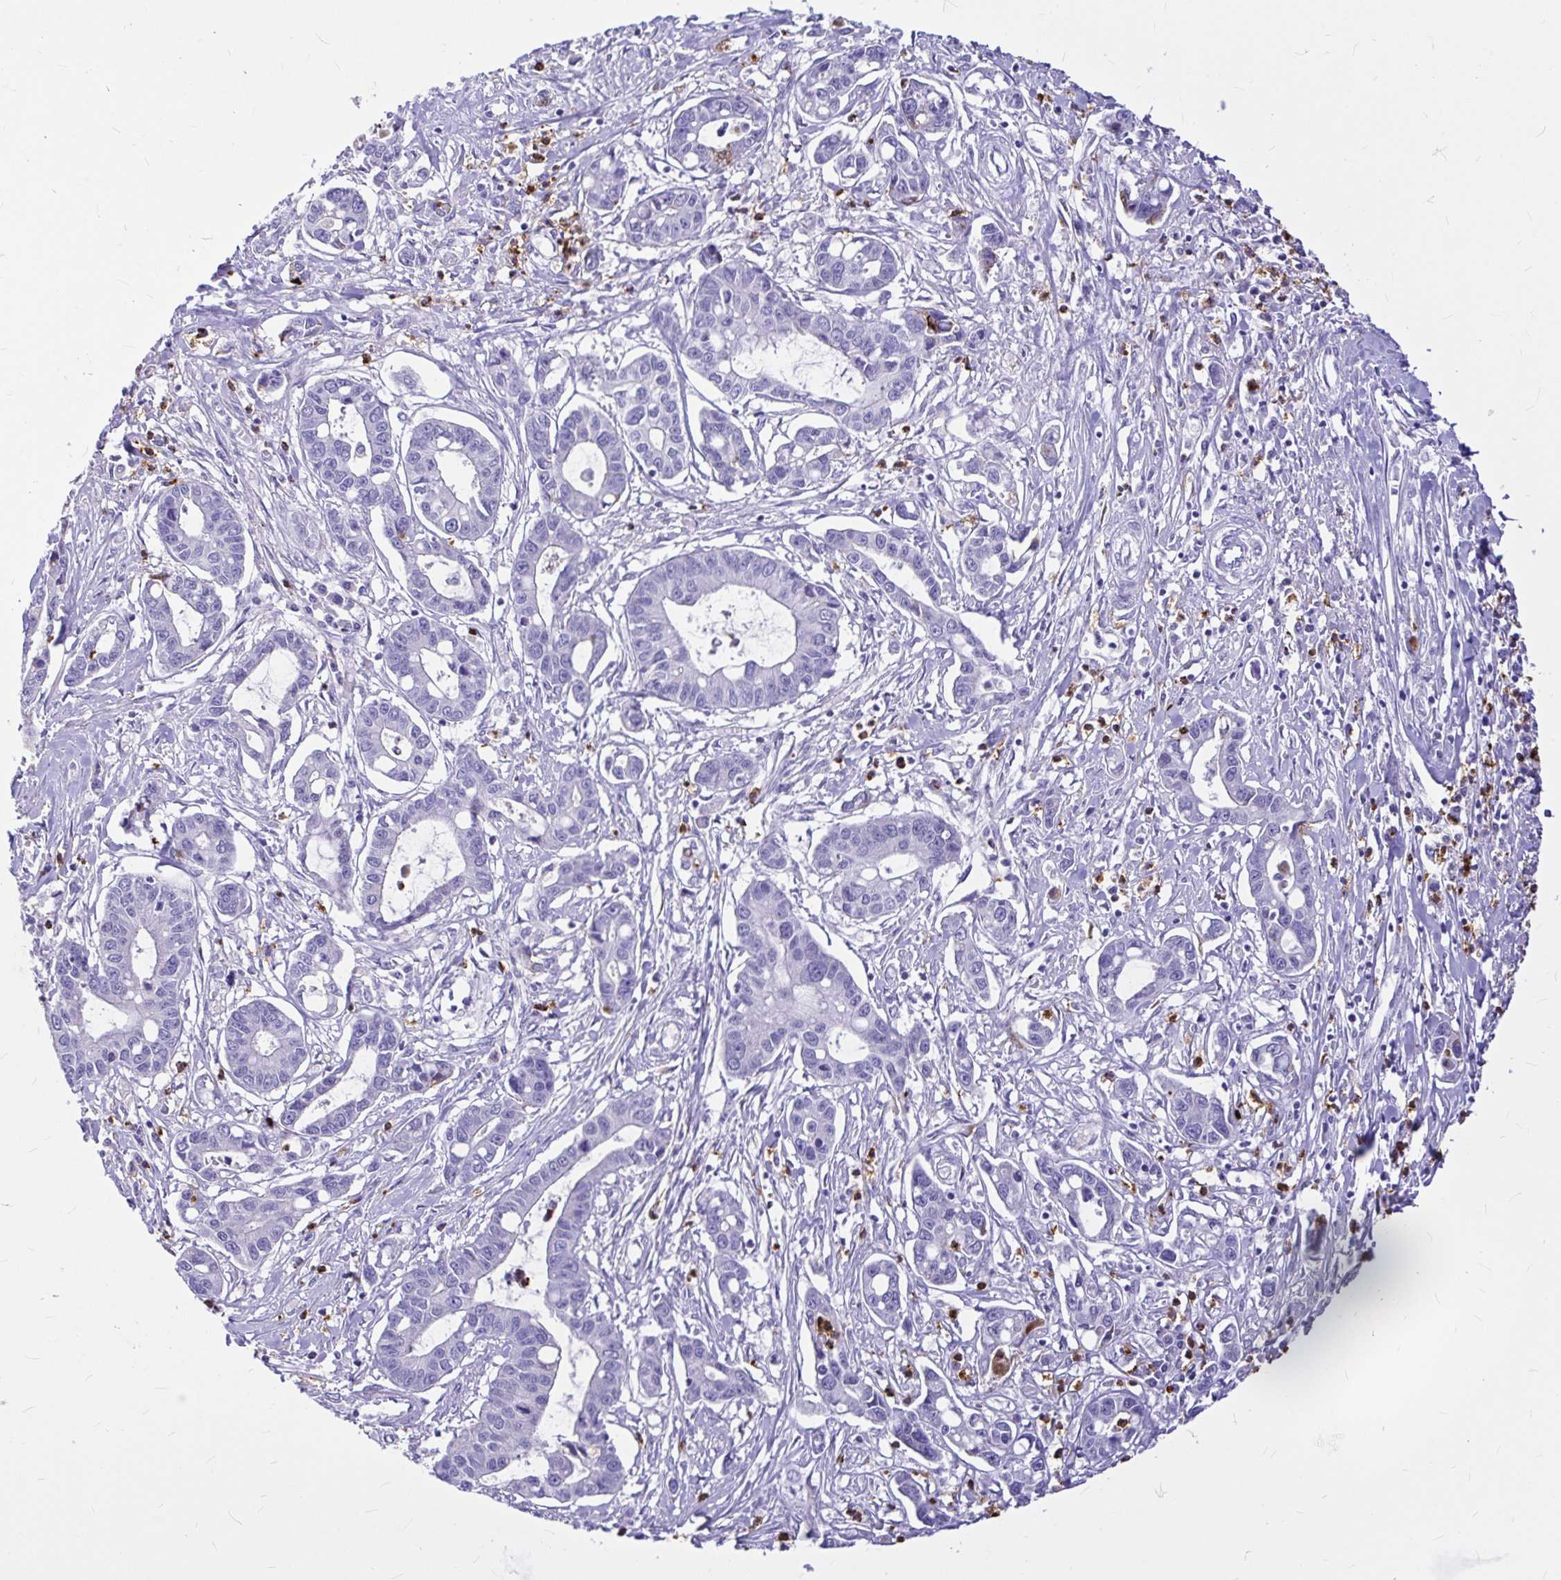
{"staining": {"intensity": "negative", "quantity": "none", "location": "none"}, "tissue": "liver cancer", "cell_type": "Tumor cells", "image_type": "cancer", "snomed": [{"axis": "morphology", "description": "Cholangiocarcinoma"}, {"axis": "topography", "description": "Liver"}], "caption": "Immunohistochemical staining of human liver cancer reveals no significant expression in tumor cells. Brightfield microscopy of immunohistochemistry stained with DAB (brown) and hematoxylin (blue), captured at high magnification.", "gene": "CLEC1B", "patient": {"sex": "male", "age": 58}}